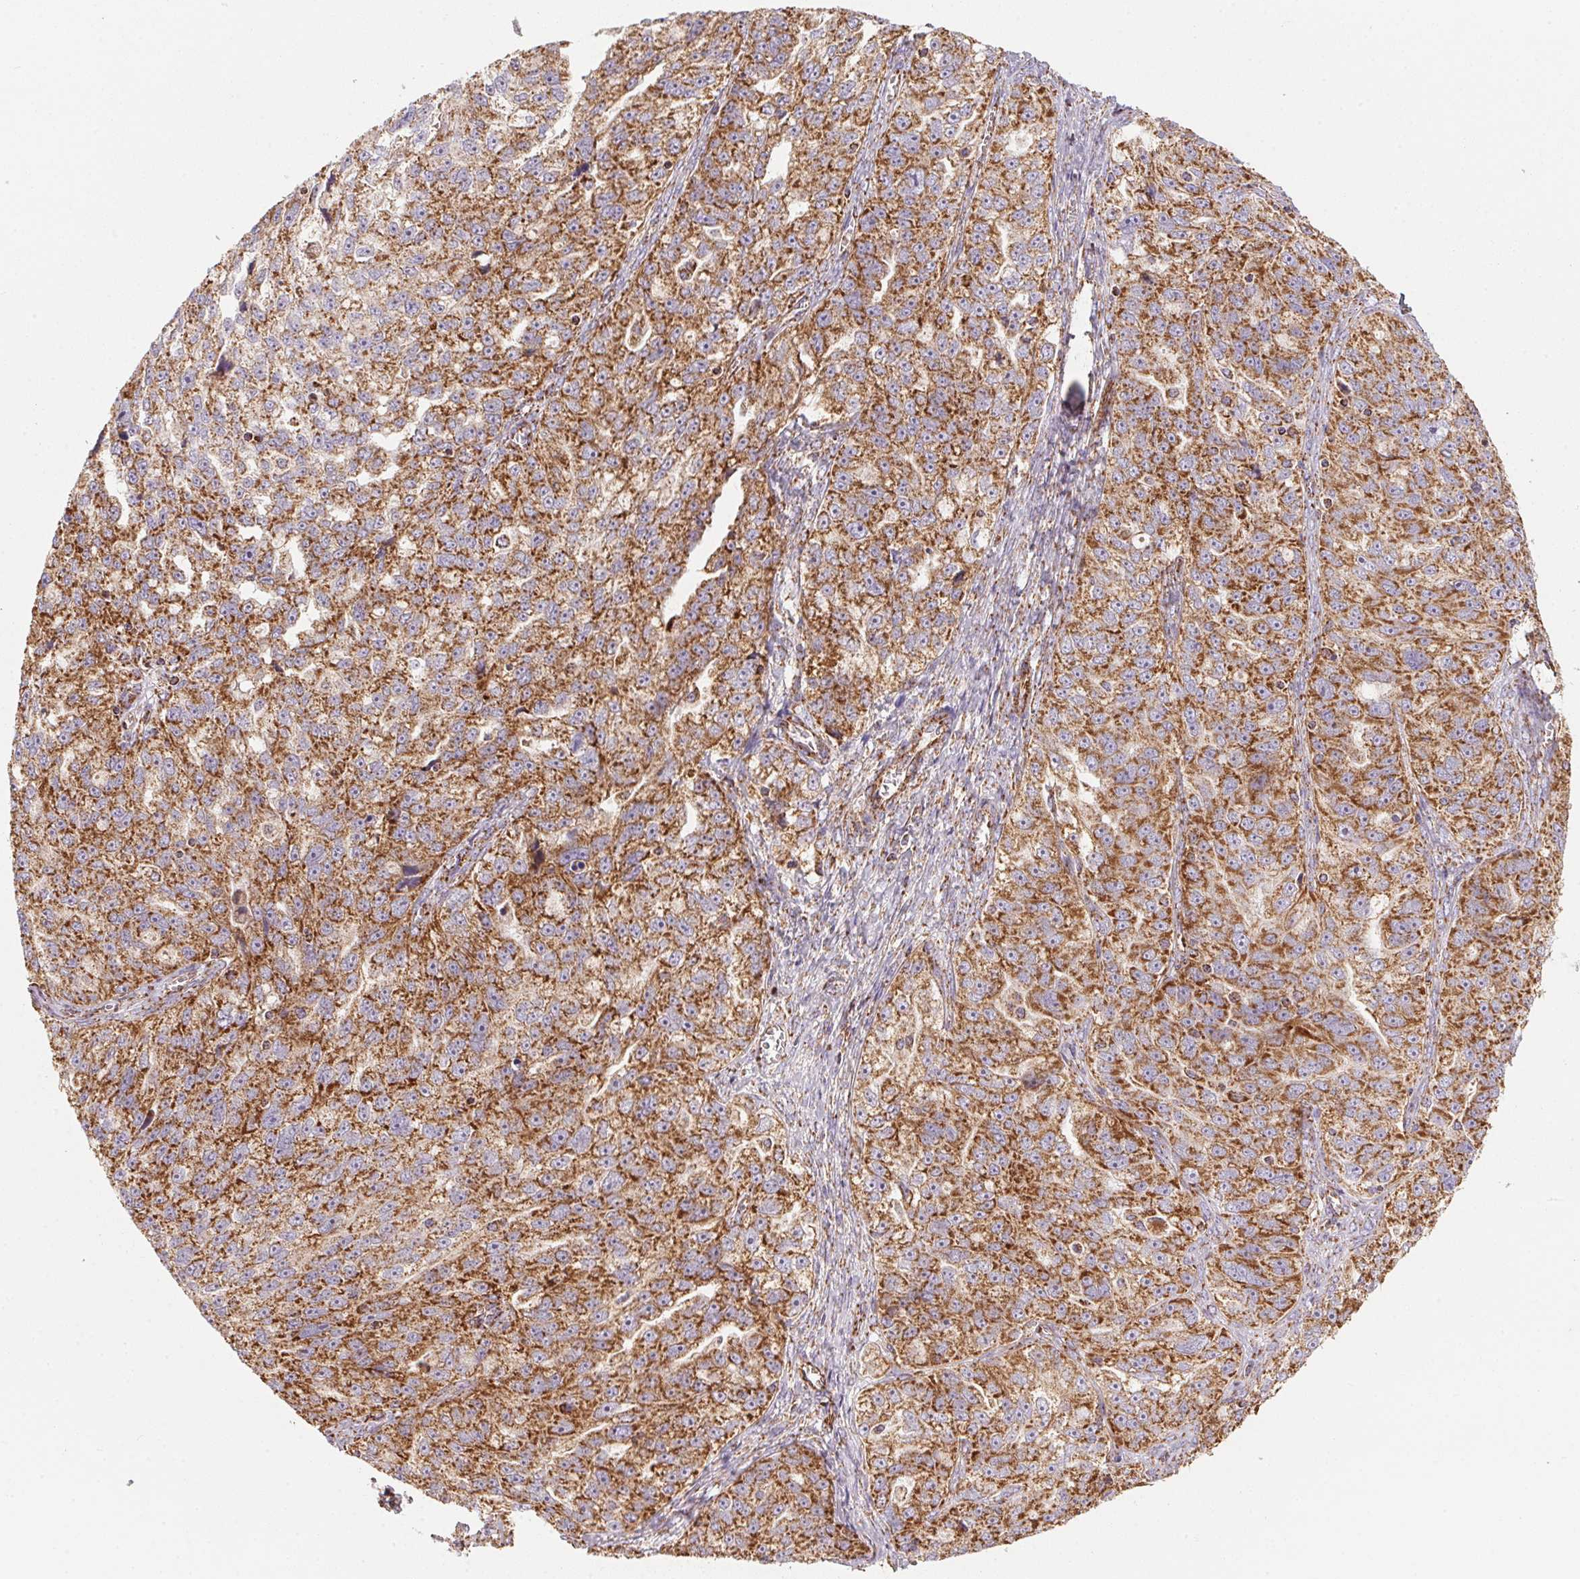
{"staining": {"intensity": "strong", "quantity": ">75%", "location": "cytoplasmic/membranous"}, "tissue": "ovarian cancer", "cell_type": "Tumor cells", "image_type": "cancer", "snomed": [{"axis": "morphology", "description": "Cystadenocarcinoma, serous, NOS"}, {"axis": "topography", "description": "Ovary"}], "caption": "Ovarian serous cystadenocarcinoma stained with DAB (3,3'-diaminobenzidine) immunohistochemistry displays high levels of strong cytoplasmic/membranous staining in approximately >75% of tumor cells.", "gene": "NDUFS2", "patient": {"sex": "female", "age": 51}}